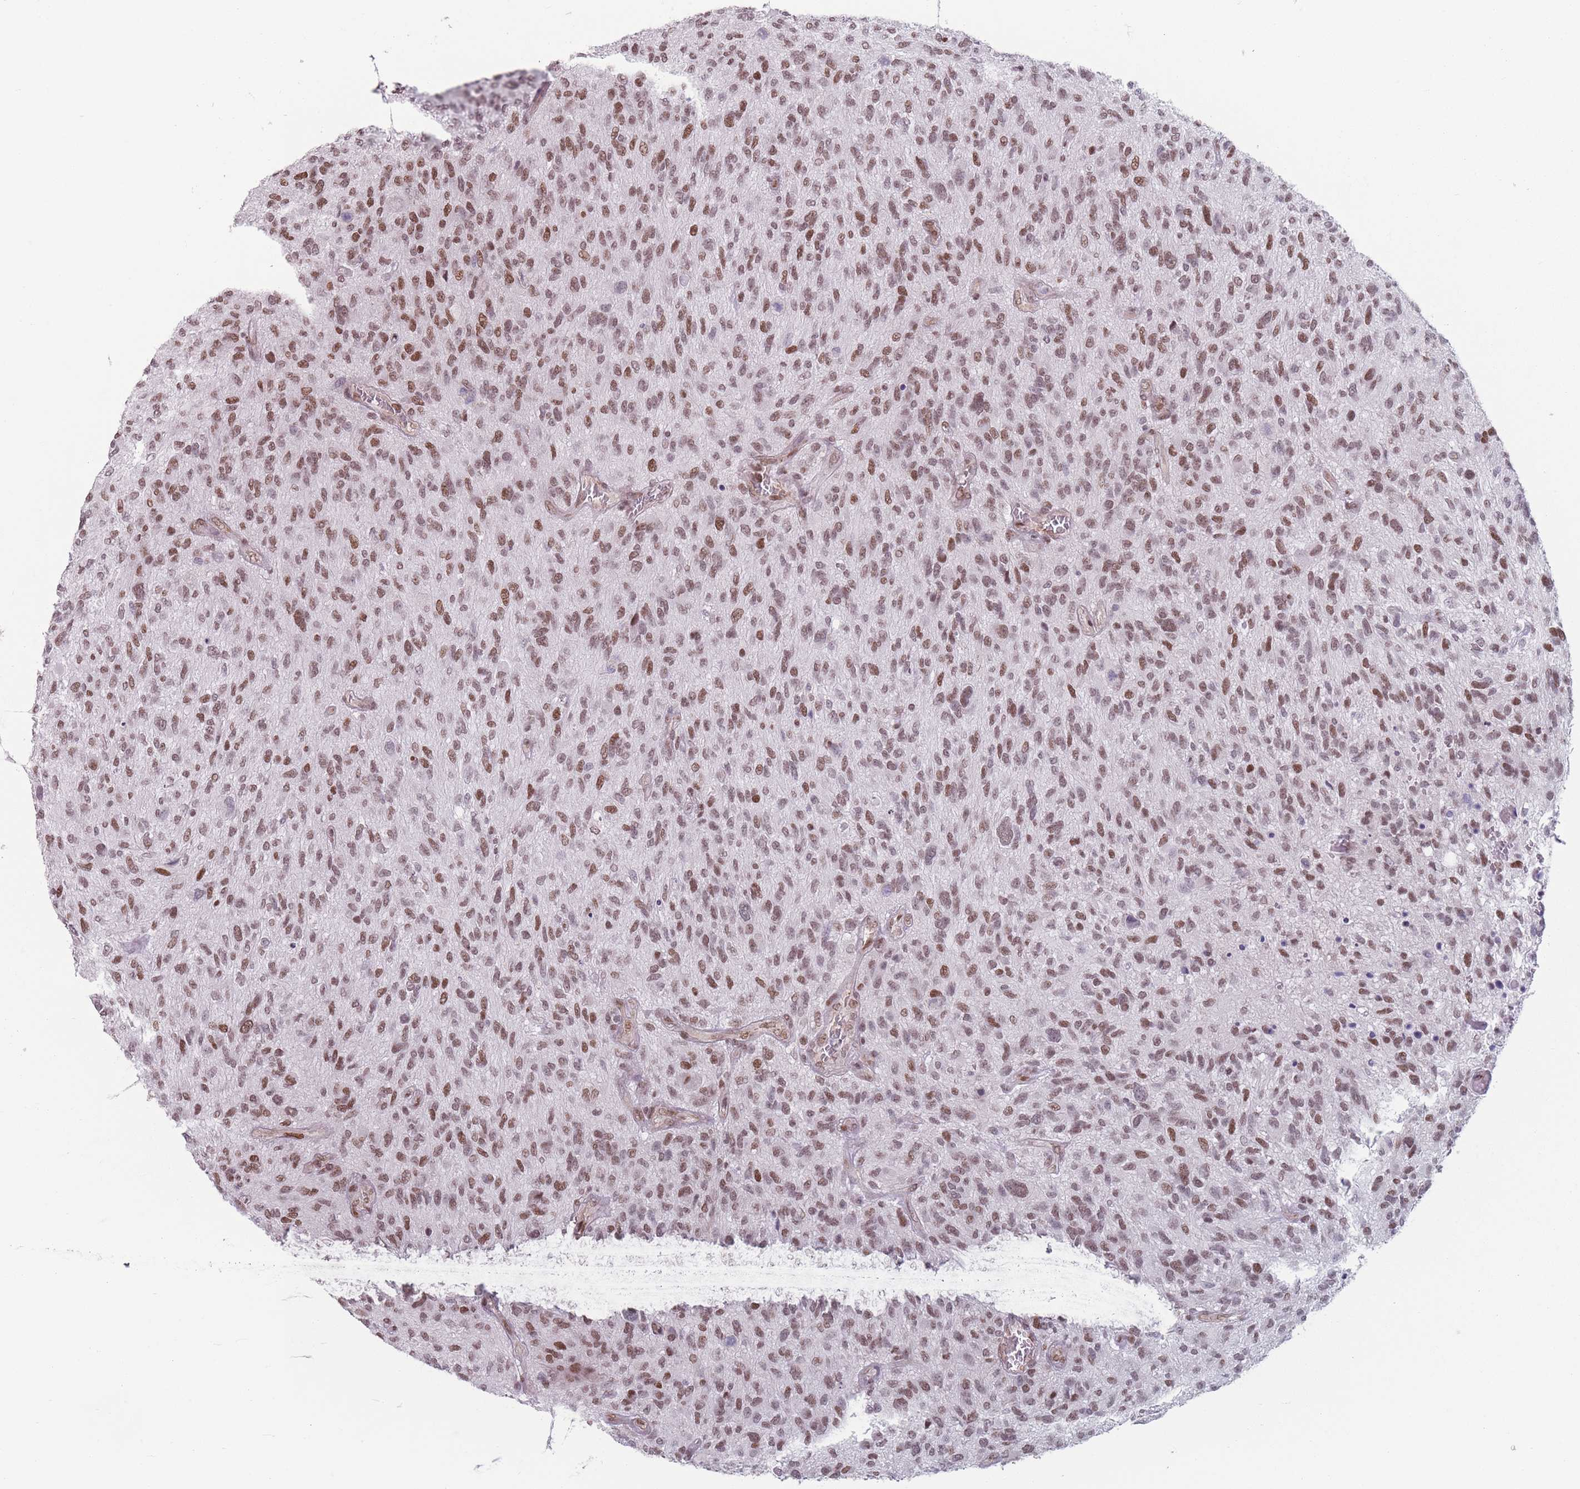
{"staining": {"intensity": "moderate", "quantity": ">75%", "location": "nuclear"}, "tissue": "glioma", "cell_type": "Tumor cells", "image_type": "cancer", "snomed": [{"axis": "morphology", "description": "Glioma, malignant, High grade"}, {"axis": "topography", "description": "Brain"}], "caption": "Immunohistochemical staining of human malignant glioma (high-grade) demonstrates medium levels of moderate nuclear protein positivity in approximately >75% of tumor cells.", "gene": "SH3BGRL2", "patient": {"sex": "male", "age": 47}}